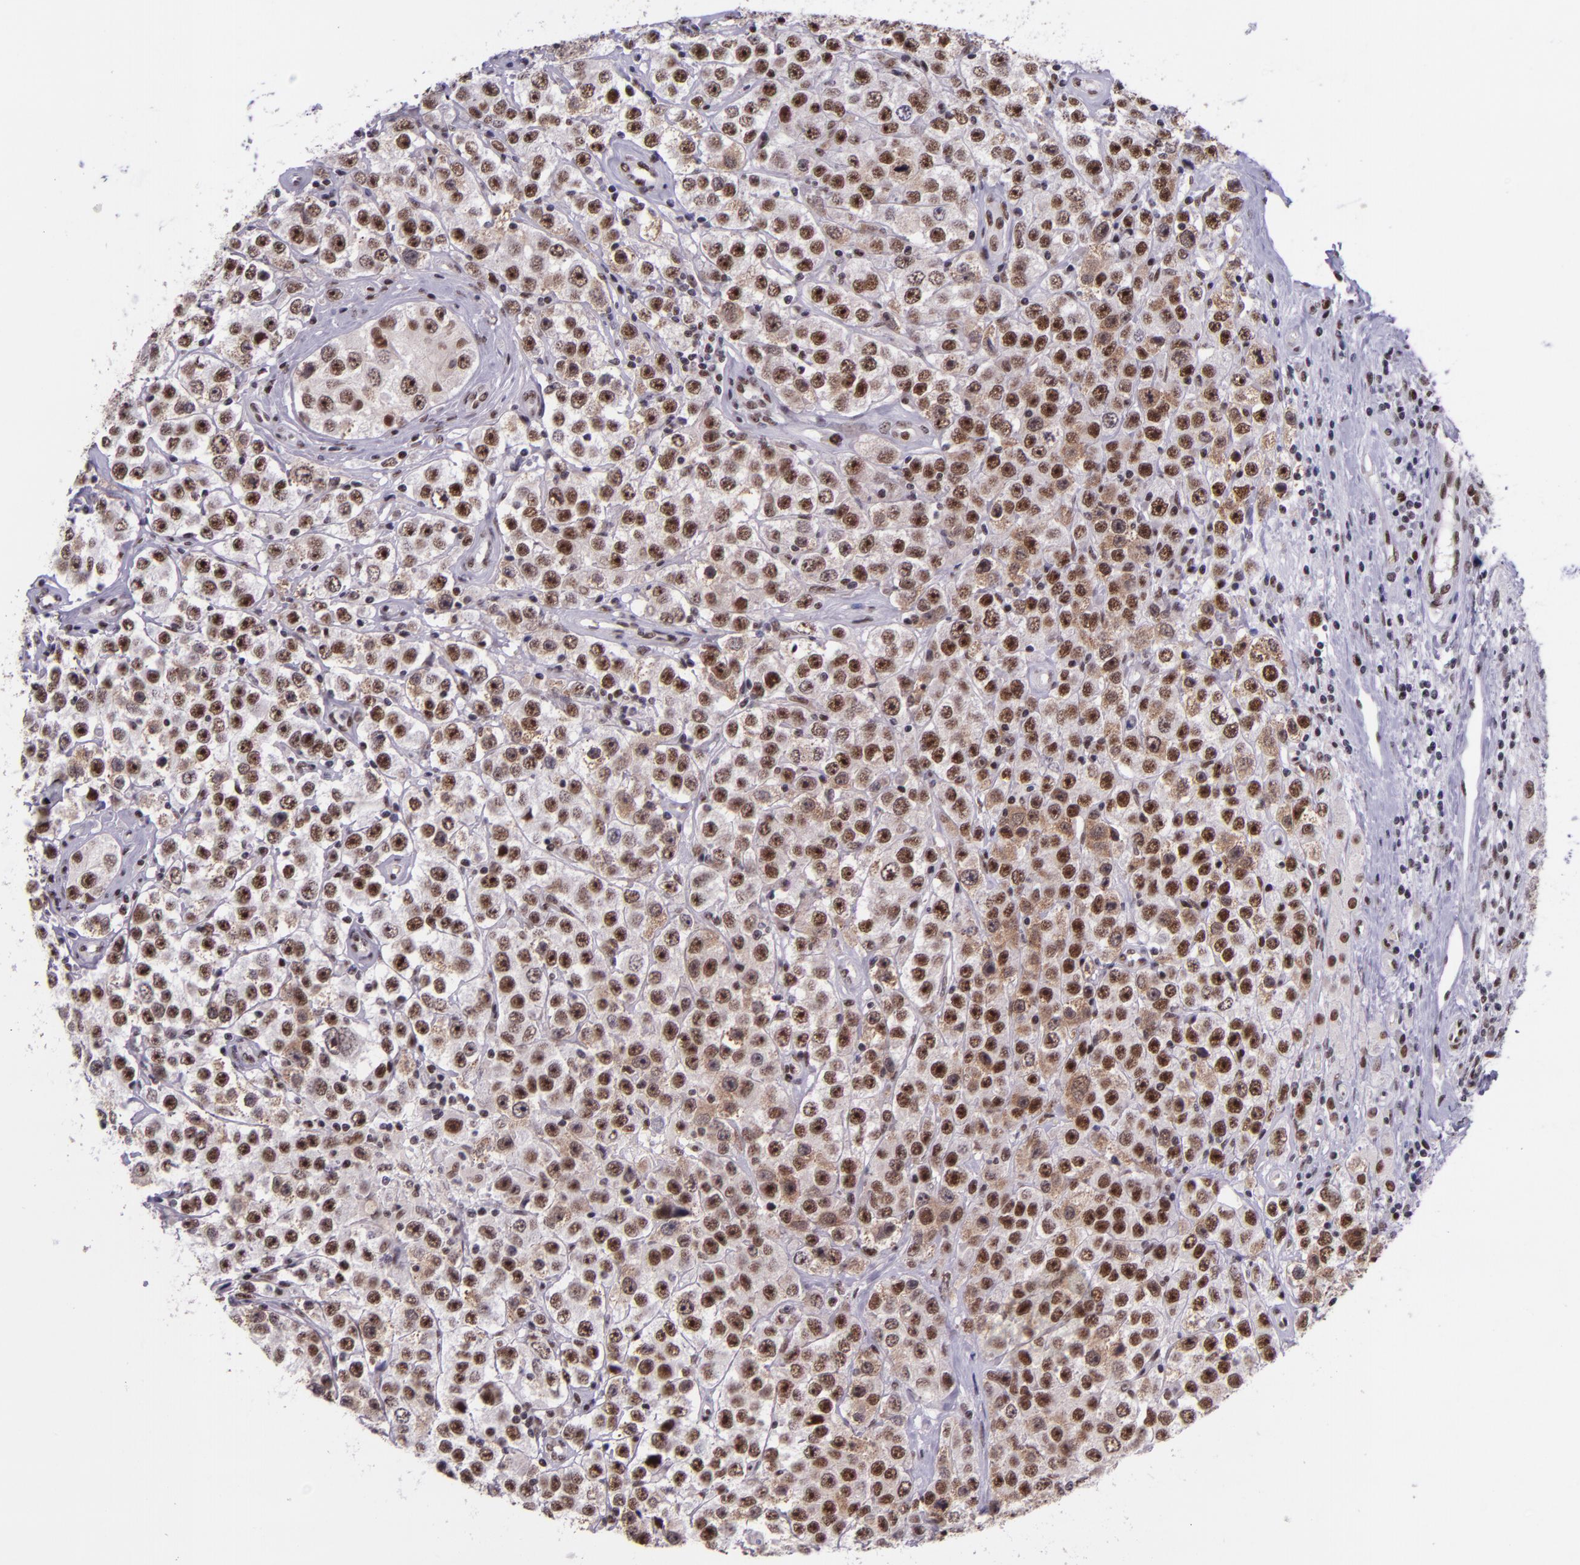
{"staining": {"intensity": "moderate", "quantity": ">75%", "location": "nuclear"}, "tissue": "testis cancer", "cell_type": "Tumor cells", "image_type": "cancer", "snomed": [{"axis": "morphology", "description": "Seminoma, NOS"}, {"axis": "topography", "description": "Testis"}], "caption": "Human testis cancer (seminoma) stained with a brown dye reveals moderate nuclear positive positivity in approximately >75% of tumor cells.", "gene": "GPKOW", "patient": {"sex": "male", "age": 52}}